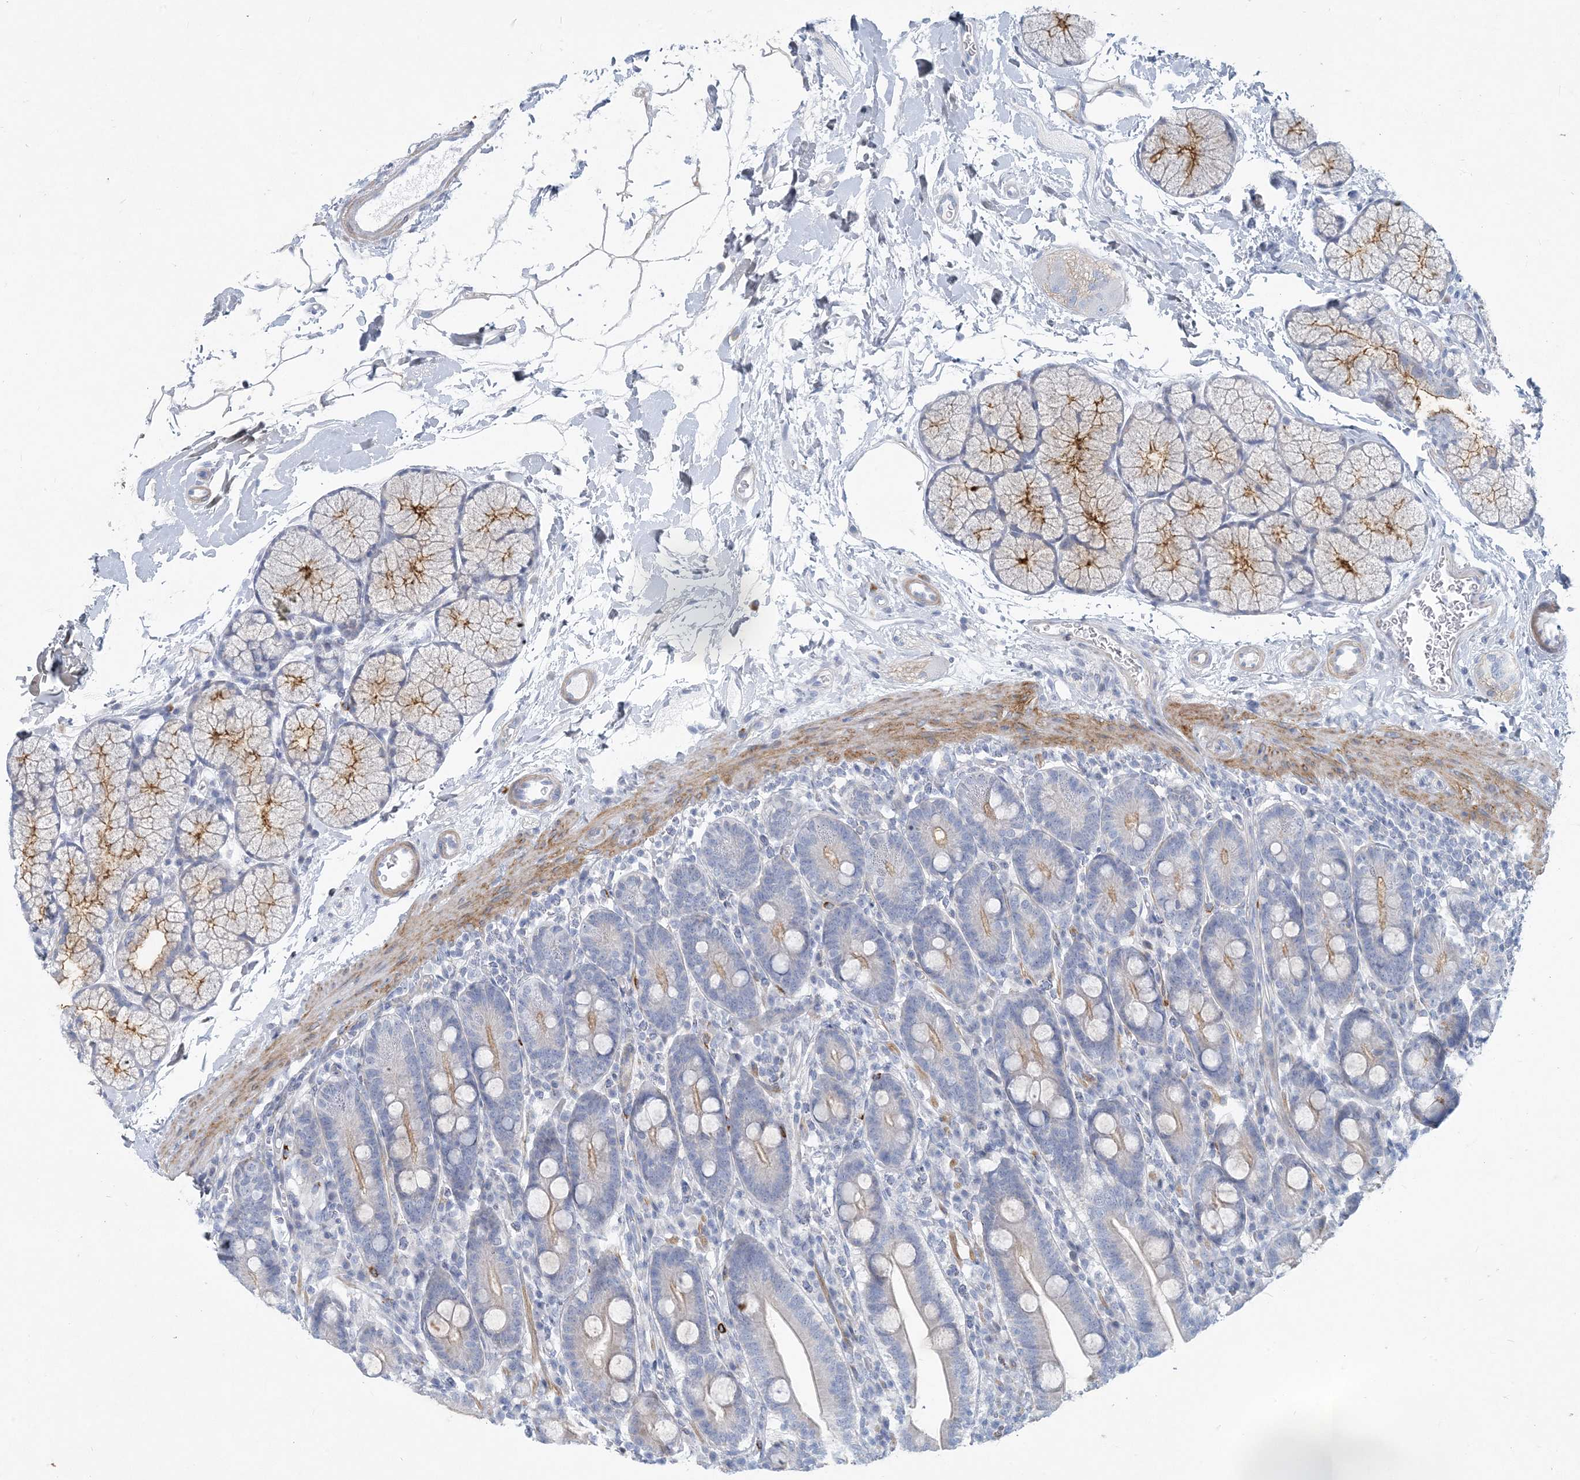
{"staining": {"intensity": "weak", "quantity": "25%-75%", "location": "cytoplasmic/membranous"}, "tissue": "duodenum", "cell_type": "Glandular cells", "image_type": "normal", "snomed": [{"axis": "morphology", "description": "Normal tissue, NOS"}, {"axis": "topography", "description": "Duodenum"}], "caption": "Brown immunohistochemical staining in benign human duodenum reveals weak cytoplasmic/membranous positivity in approximately 25%-75% of glandular cells.", "gene": "MOXD1", "patient": {"sex": "male", "age": 35}}